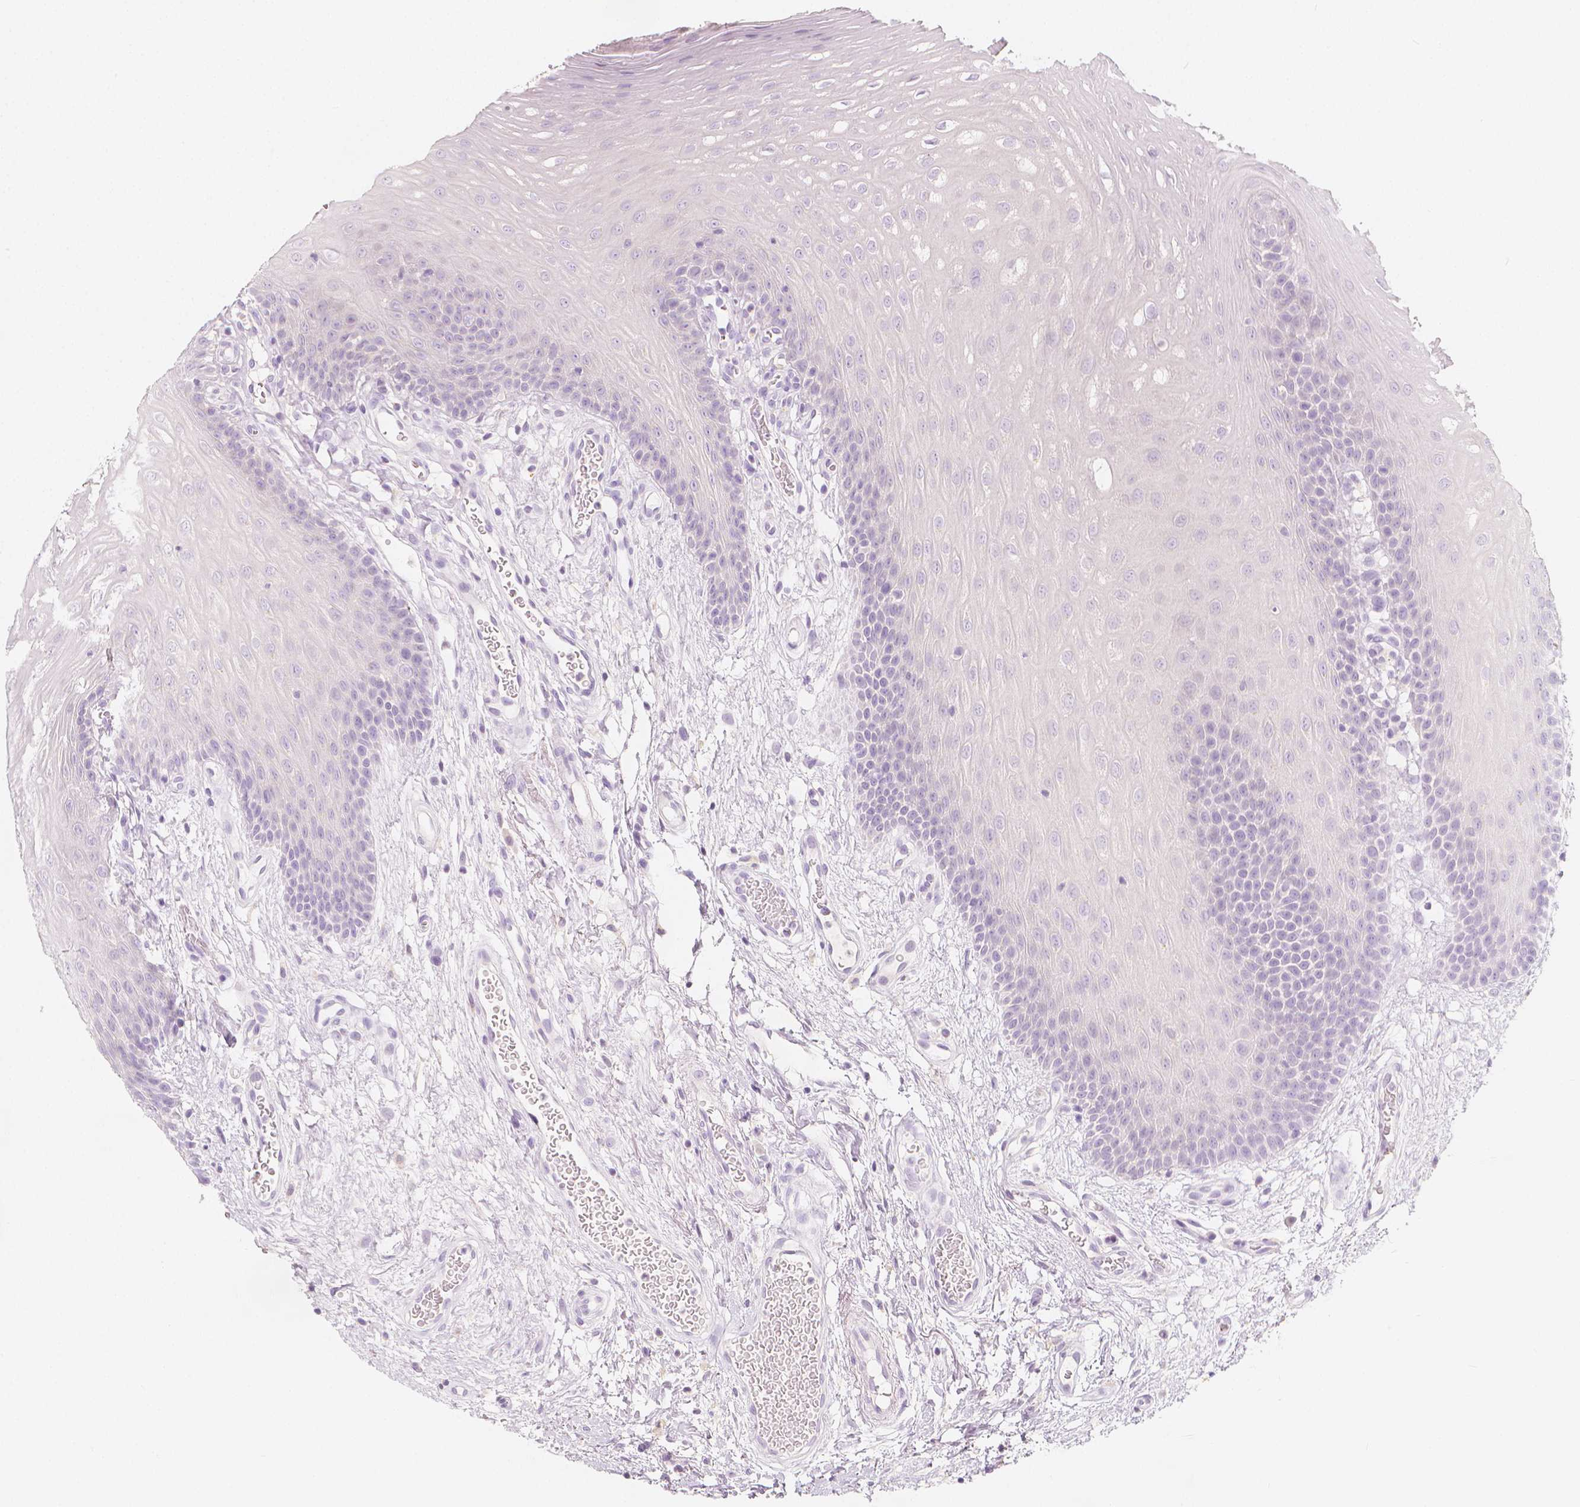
{"staining": {"intensity": "negative", "quantity": "none", "location": "none"}, "tissue": "oral mucosa", "cell_type": "Squamous epithelial cells", "image_type": "normal", "snomed": [{"axis": "morphology", "description": "Normal tissue, NOS"}, {"axis": "morphology", "description": "Squamous cell carcinoma, NOS"}, {"axis": "topography", "description": "Oral tissue"}, {"axis": "topography", "description": "Head-Neck"}], "caption": "High power microscopy micrograph of an IHC photomicrograph of benign oral mucosa, revealing no significant expression in squamous epithelial cells.", "gene": "RBFOX1", "patient": {"sex": "male", "age": 78}}